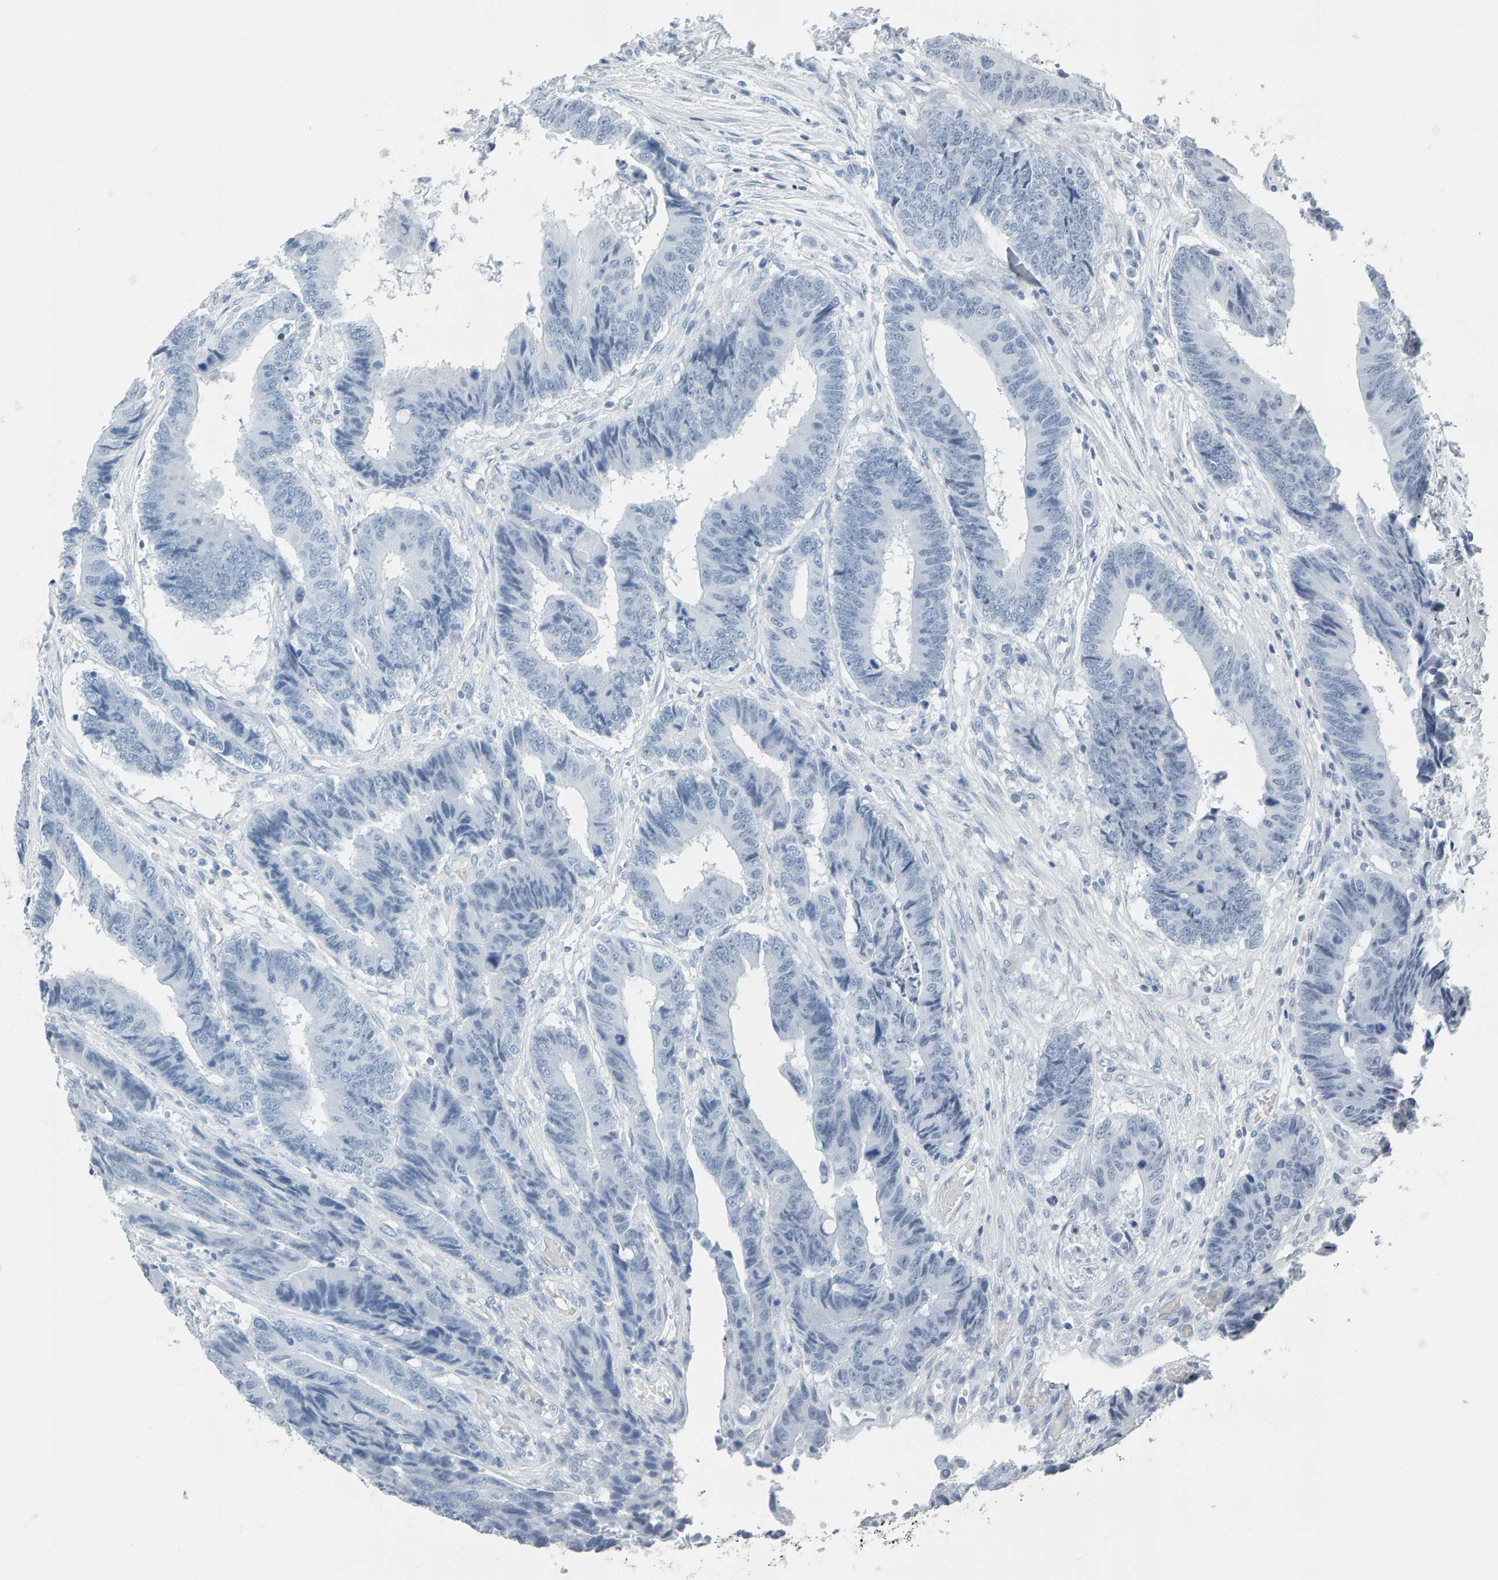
{"staining": {"intensity": "negative", "quantity": "none", "location": "none"}, "tissue": "colorectal cancer", "cell_type": "Tumor cells", "image_type": "cancer", "snomed": [{"axis": "morphology", "description": "Adenocarcinoma, NOS"}, {"axis": "topography", "description": "Rectum"}], "caption": "Immunohistochemistry (IHC) of colorectal cancer exhibits no expression in tumor cells.", "gene": "SPACA3", "patient": {"sex": "male", "age": 84}}